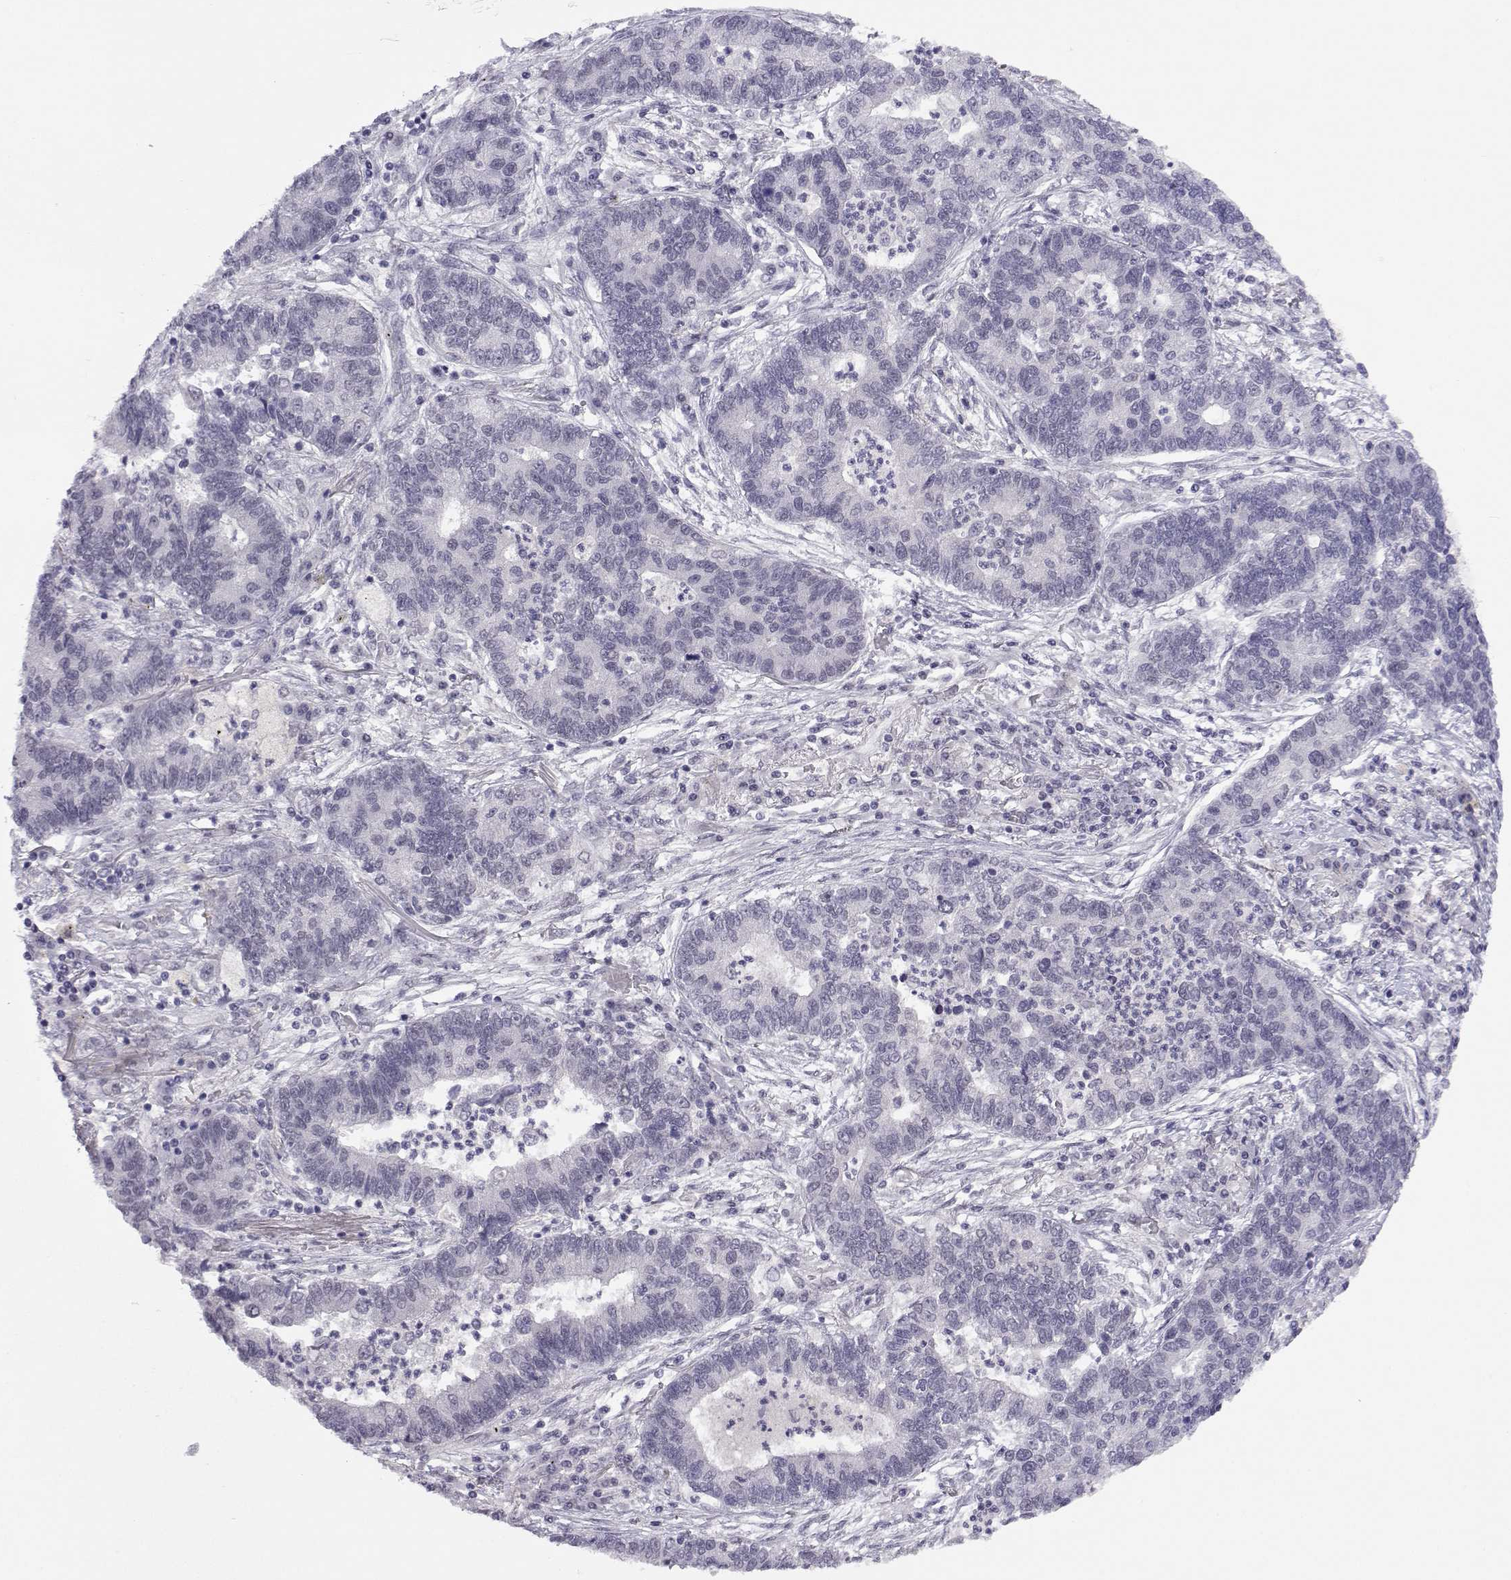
{"staining": {"intensity": "negative", "quantity": "none", "location": "none"}, "tissue": "lung cancer", "cell_type": "Tumor cells", "image_type": "cancer", "snomed": [{"axis": "morphology", "description": "Adenocarcinoma, NOS"}, {"axis": "topography", "description": "Lung"}], "caption": "Lung cancer (adenocarcinoma) was stained to show a protein in brown. There is no significant expression in tumor cells. The staining is performed using DAB (3,3'-diaminobenzidine) brown chromogen with nuclei counter-stained in using hematoxylin.", "gene": "MED26", "patient": {"sex": "female", "age": 57}}